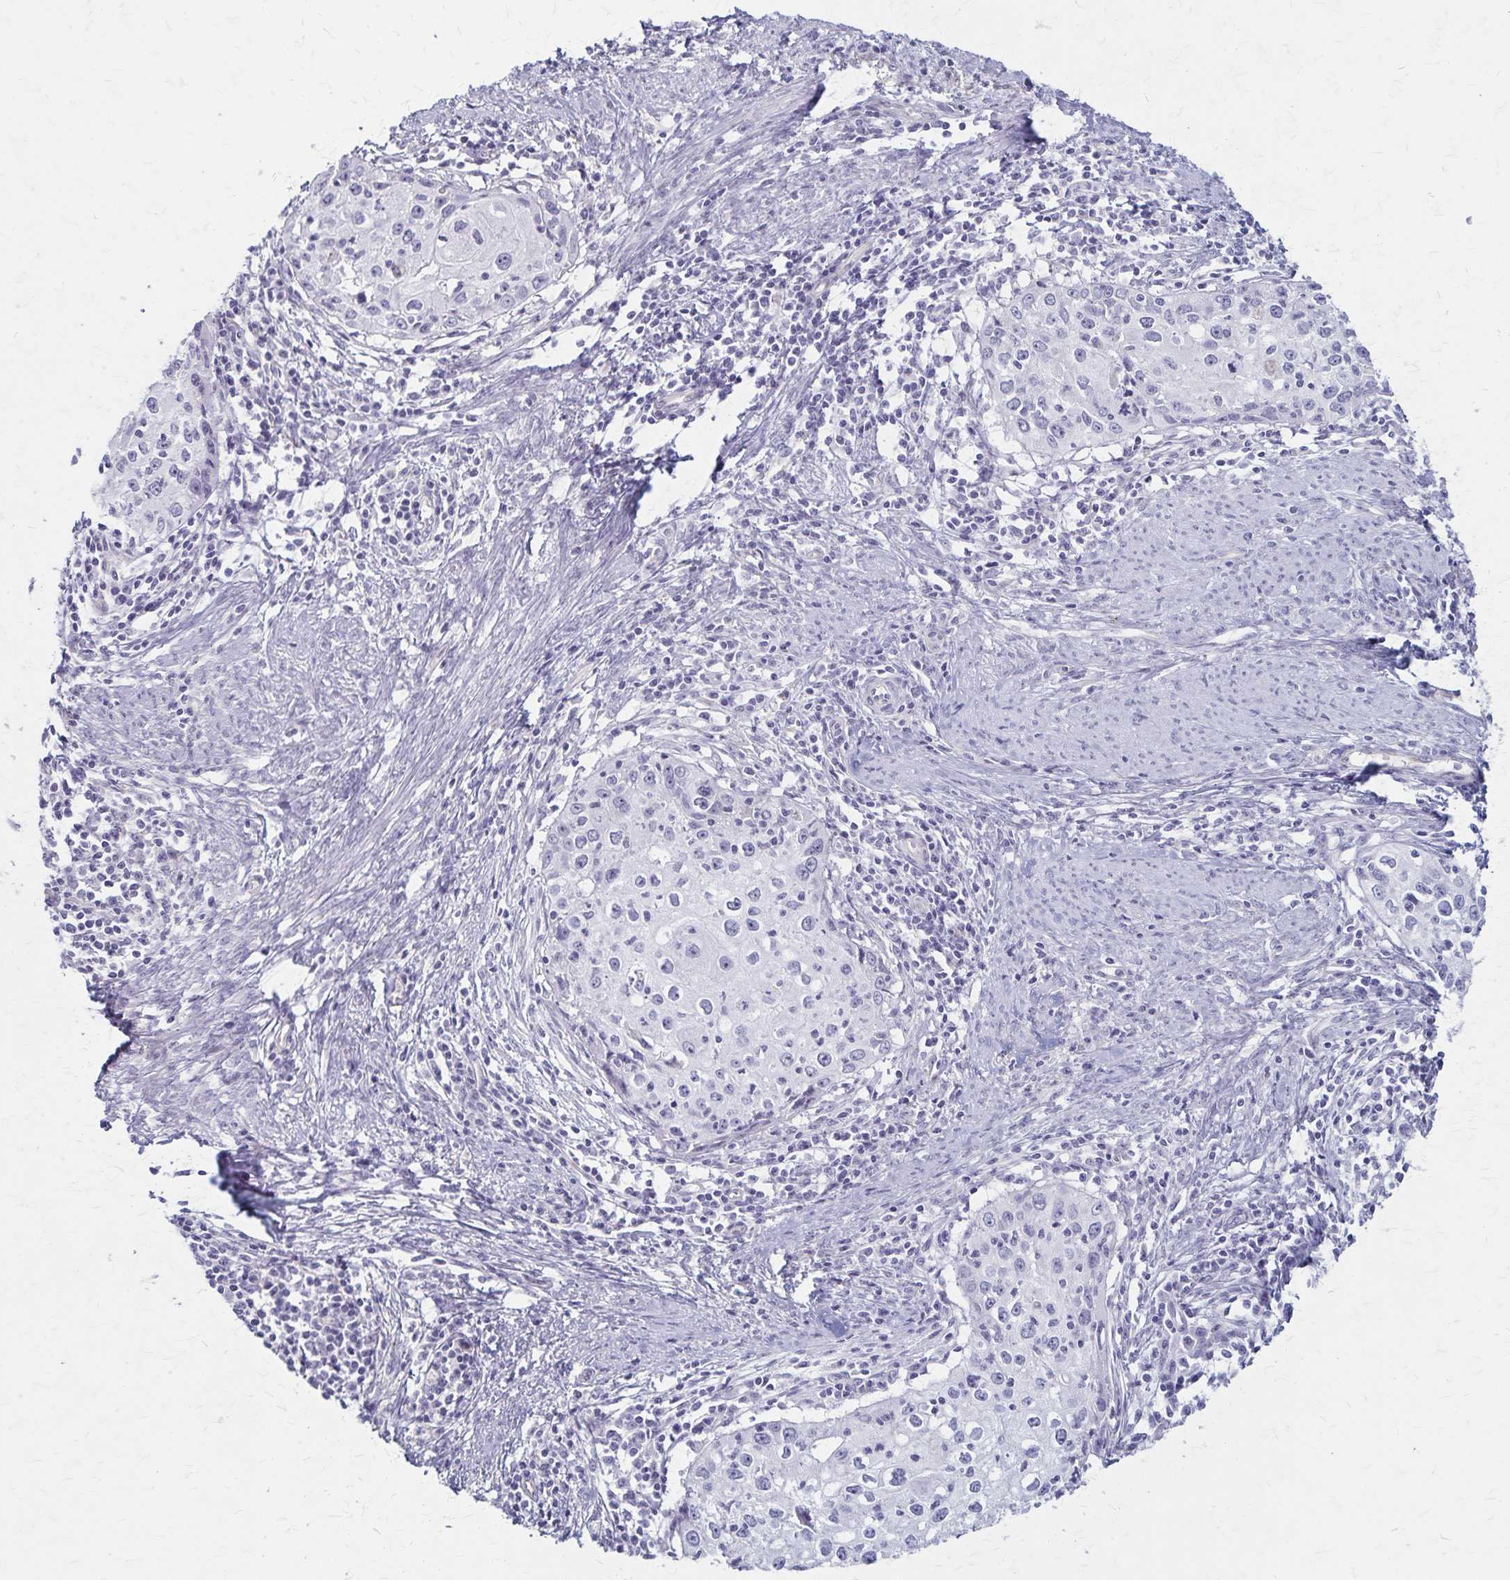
{"staining": {"intensity": "negative", "quantity": "none", "location": "none"}, "tissue": "cervical cancer", "cell_type": "Tumor cells", "image_type": "cancer", "snomed": [{"axis": "morphology", "description": "Squamous cell carcinoma, NOS"}, {"axis": "topography", "description": "Cervix"}], "caption": "High magnification brightfield microscopy of cervical cancer stained with DAB (brown) and counterstained with hematoxylin (blue): tumor cells show no significant expression.", "gene": "DLK2", "patient": {"sex": "female", "age": 40}}